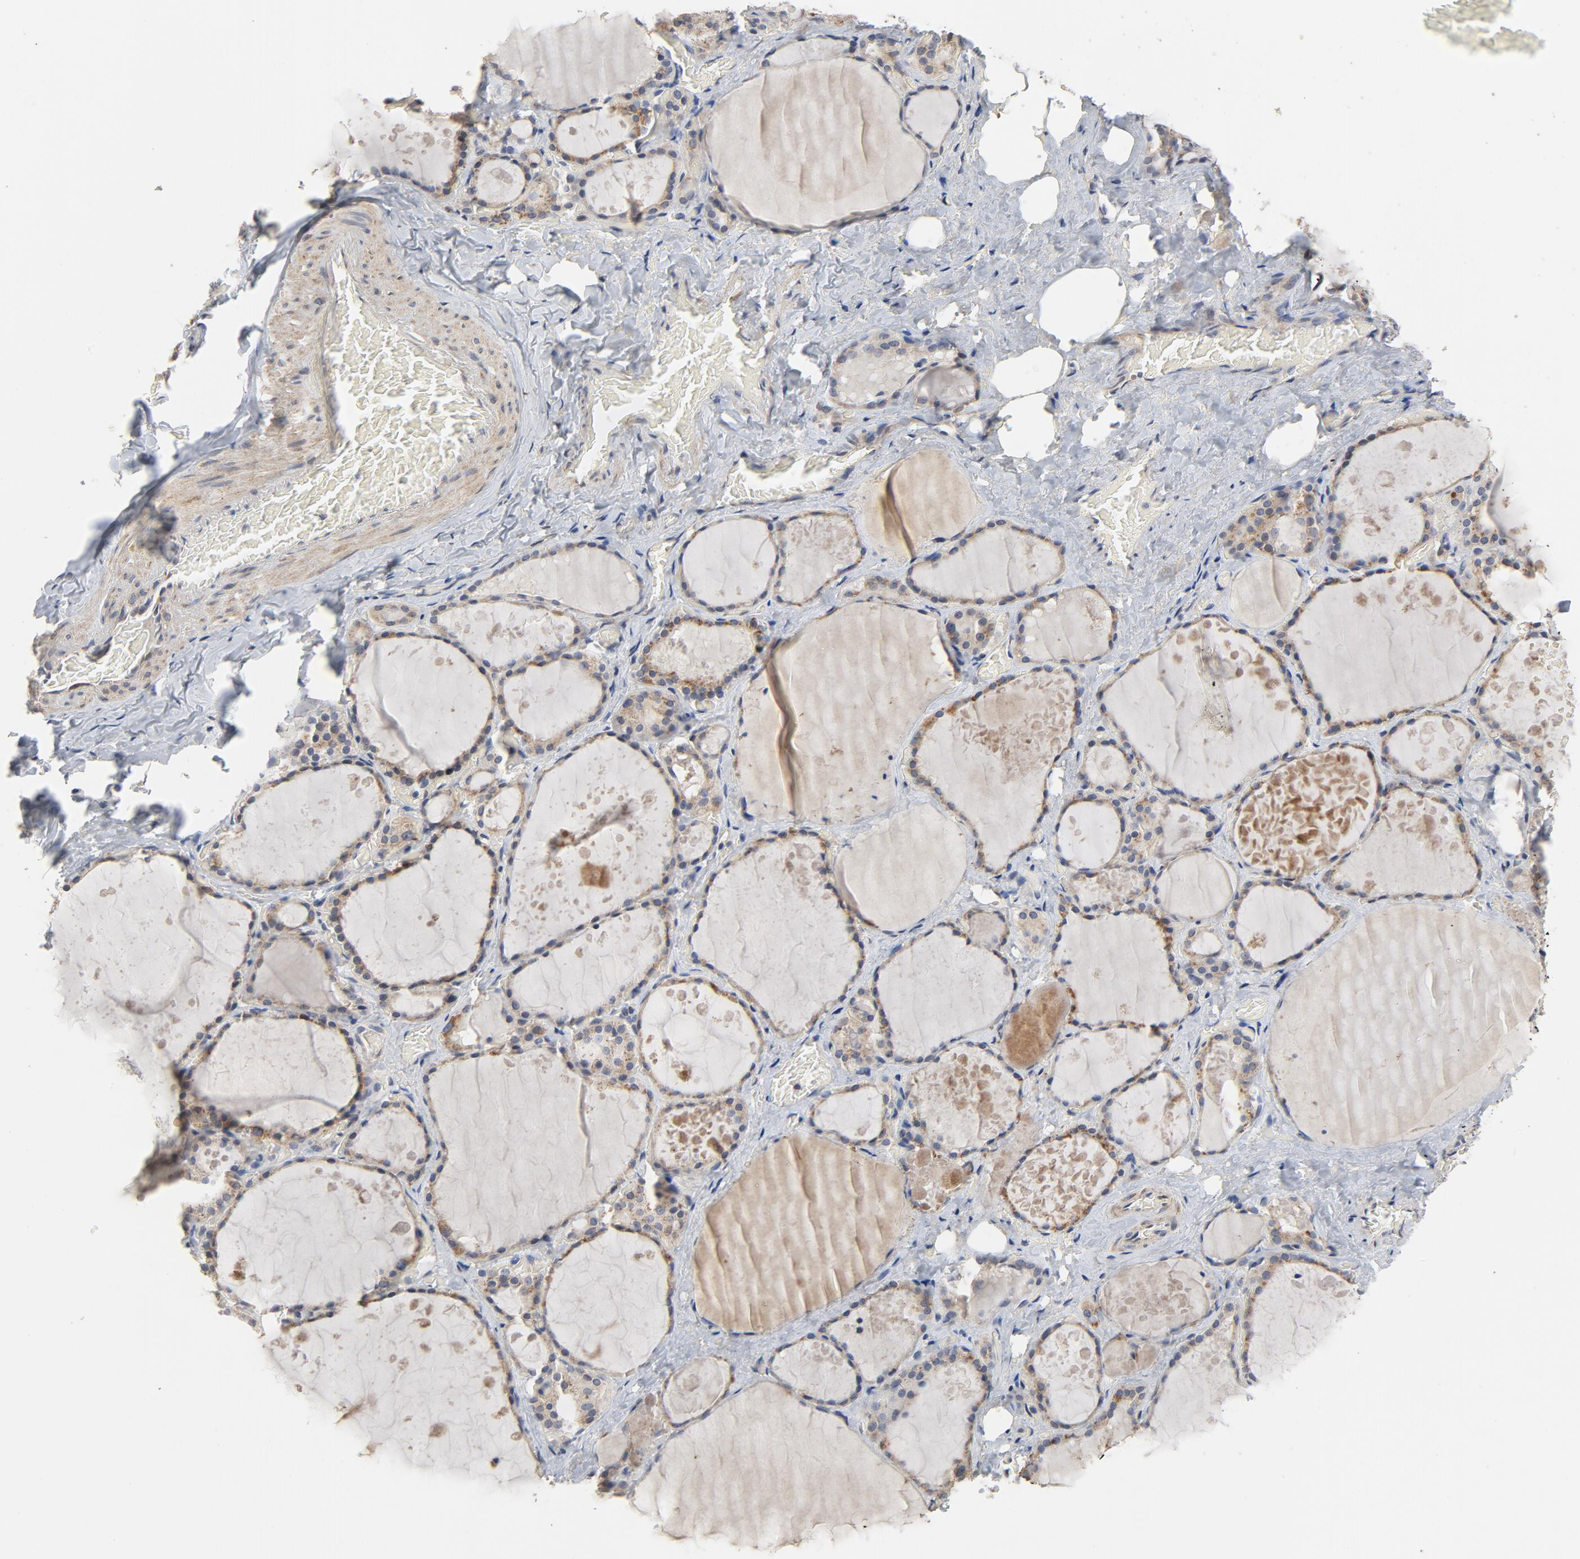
{"staining": {"intensity": "moderate", "quantity": ">75%", "location": "cytoplasmic/membranous"}, "tissue": "thyroid gland", "cell_type": "Glandular cells", "image_type": "normal", "snomed": [{"axis": "morphology", "description": "Normal tissue, NOS"}, {"axis": "topography", "description": "Thyroid gland"}], "caption": "Moderate cytoplasmic/membranous protein staining is present in approximately >75% of glandular cells in thyroid gland.", "gene": "C14orf119", "patient": {"sex": "male", "age": 61}}